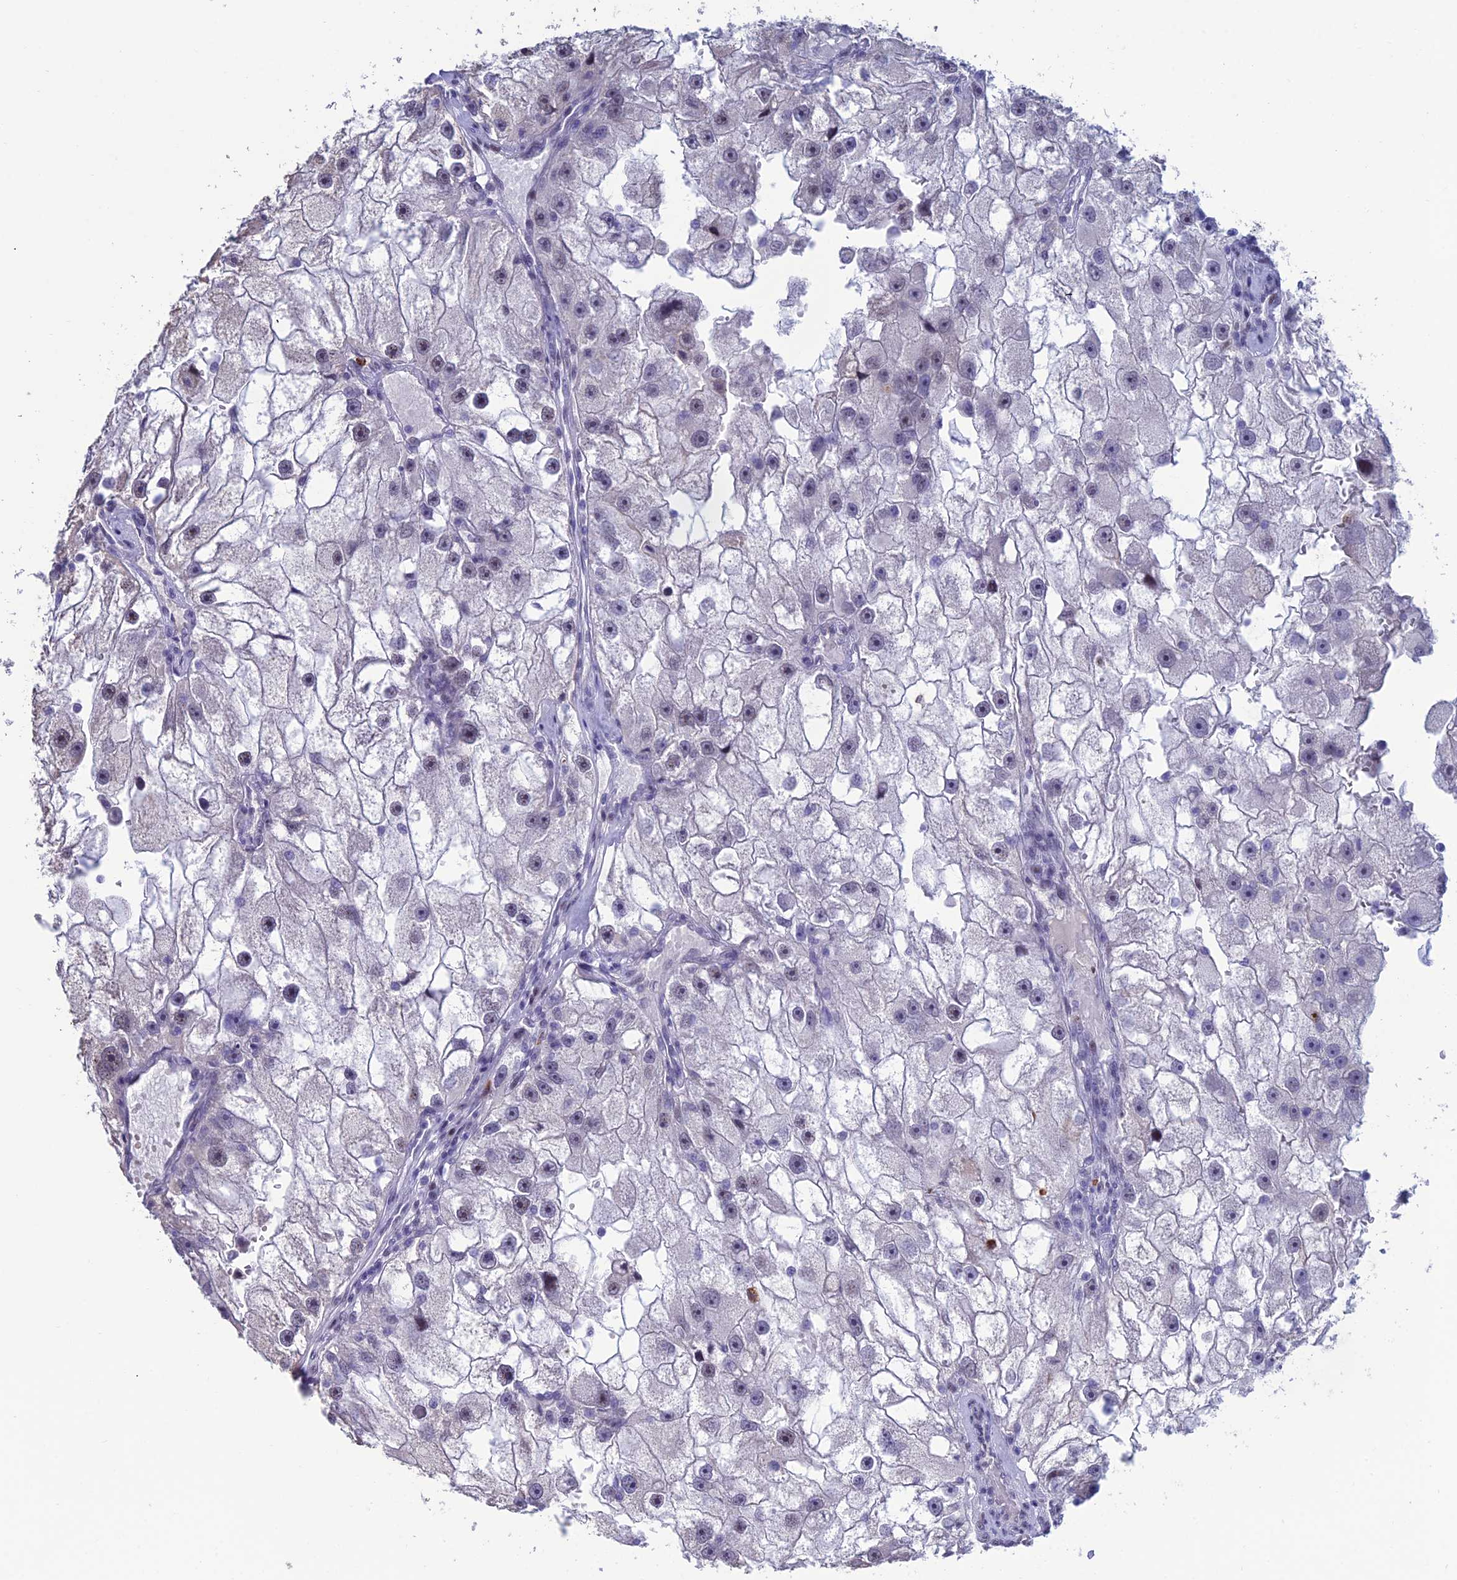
{"staining": {"intensity": "negative", "quantity": "none", "location": "none"}, "tissue": "renal cancer", "cell_type": "Tumor cells", "image_type": "cancer", "snomed": [{"axis": "morphology", "description": "Adenocarcinoma, NOS"}, {"axis": "topography", "description": "Kidney"}], "caption": "Immunohistochemistry (IHC) of human adenocarcinoma (renal) shows no expression in tumor cells. (Brightfield microscopy of DAB immunohistochemistry at high magnification).", "gene": "MFSD2B", "patient": {"sex": "male", "age": 63}}